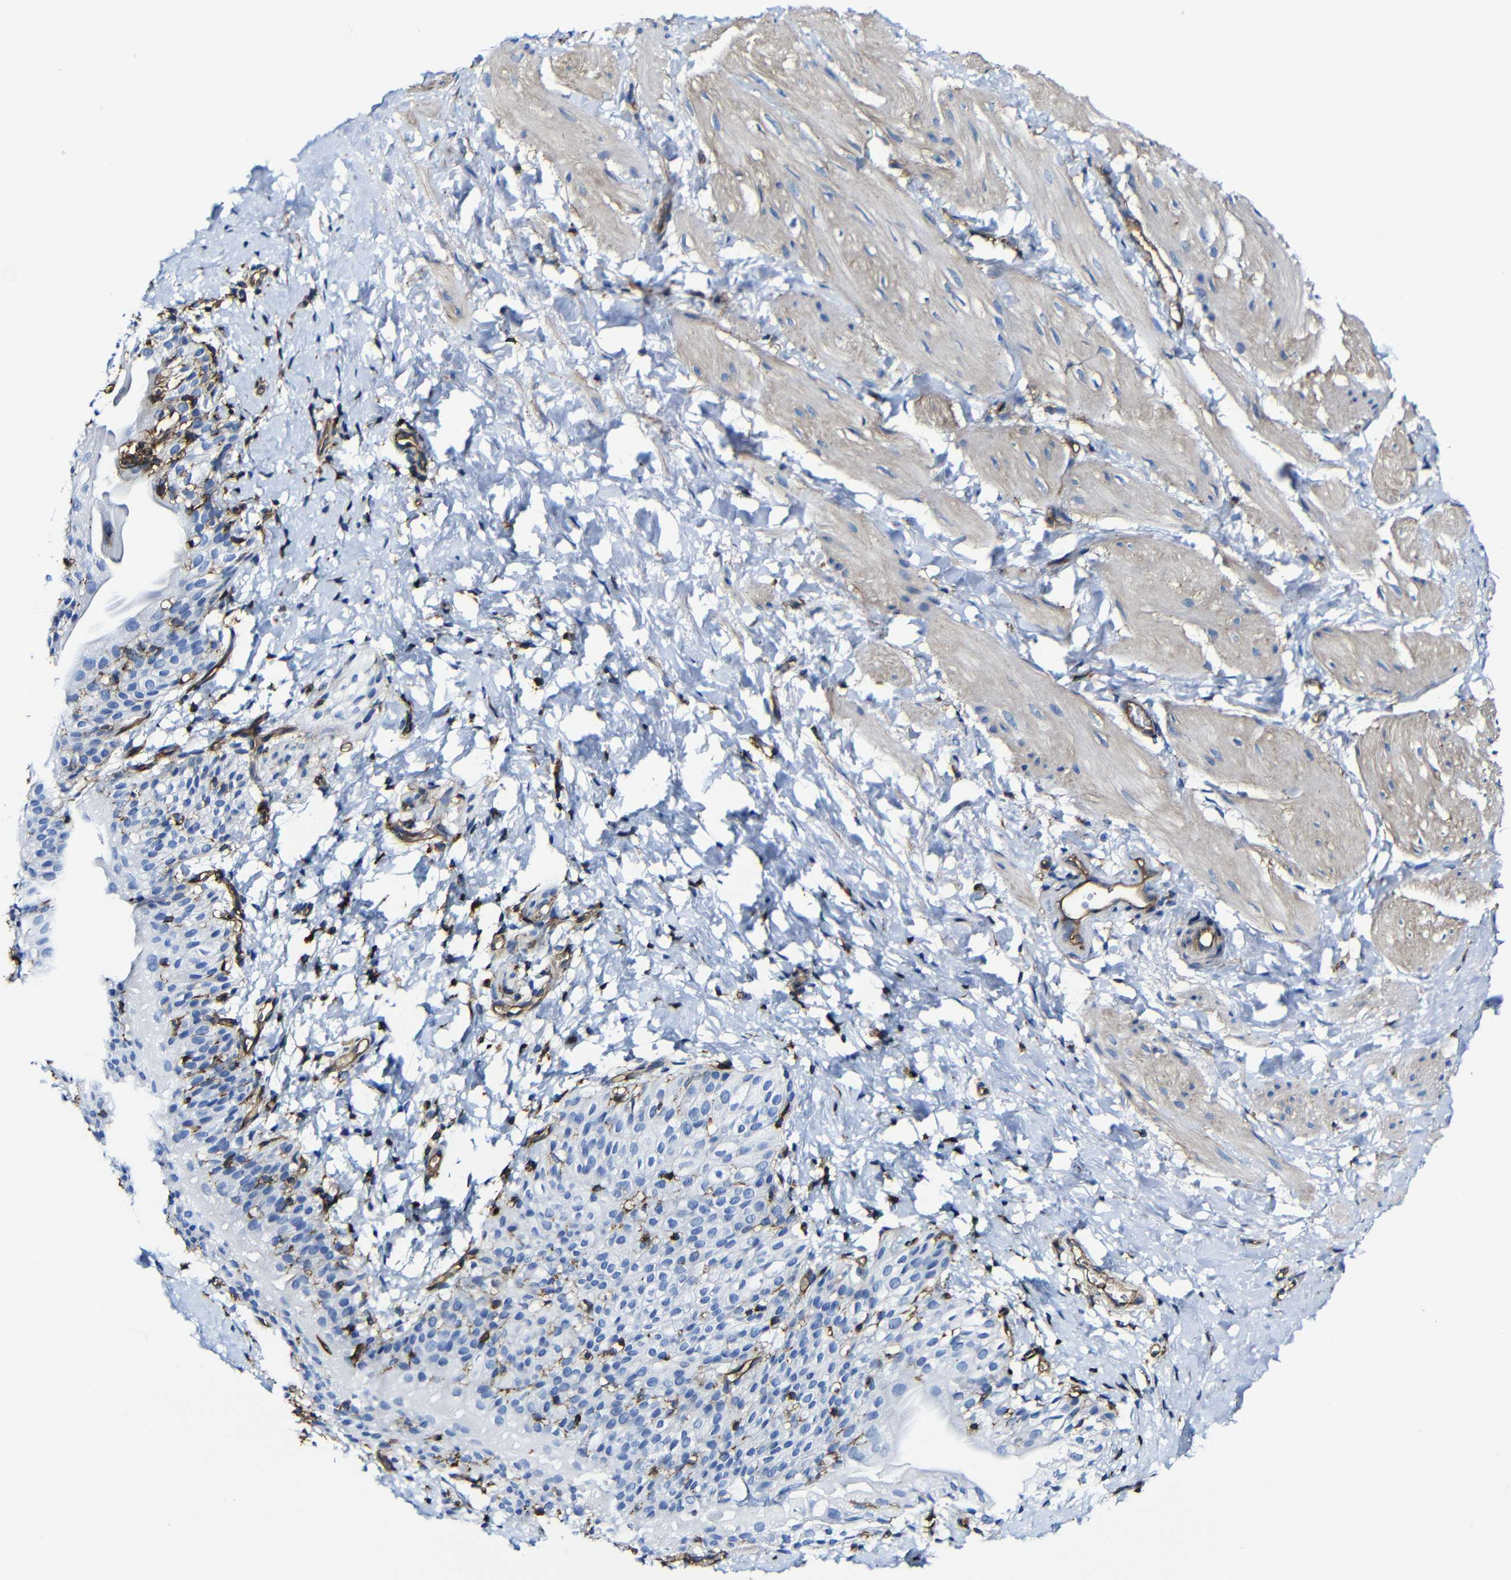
{"staining": {"intensity": "weak", "quantity": "25%-75%", "location": "cytoplasmic/membranous"}, "tissue": "smooth muscle", "cell_type": "Smooth muscle cells", "image_type": "normal", "snomed": [{"axis": "morphology", "description": "Normal tissue, NOS"}, {"axis": "topography", "description": "Smooth muscle"}], "caption": "This is a photomicrograph of immunohistochemistry (IHC) staining of unremarkable smooth muscle, which shows weak staining in the cytoplasmic/membranous of smooth muscle cells.", "gene": "MSN", "patient": {"sex": "male", "age": 16}}